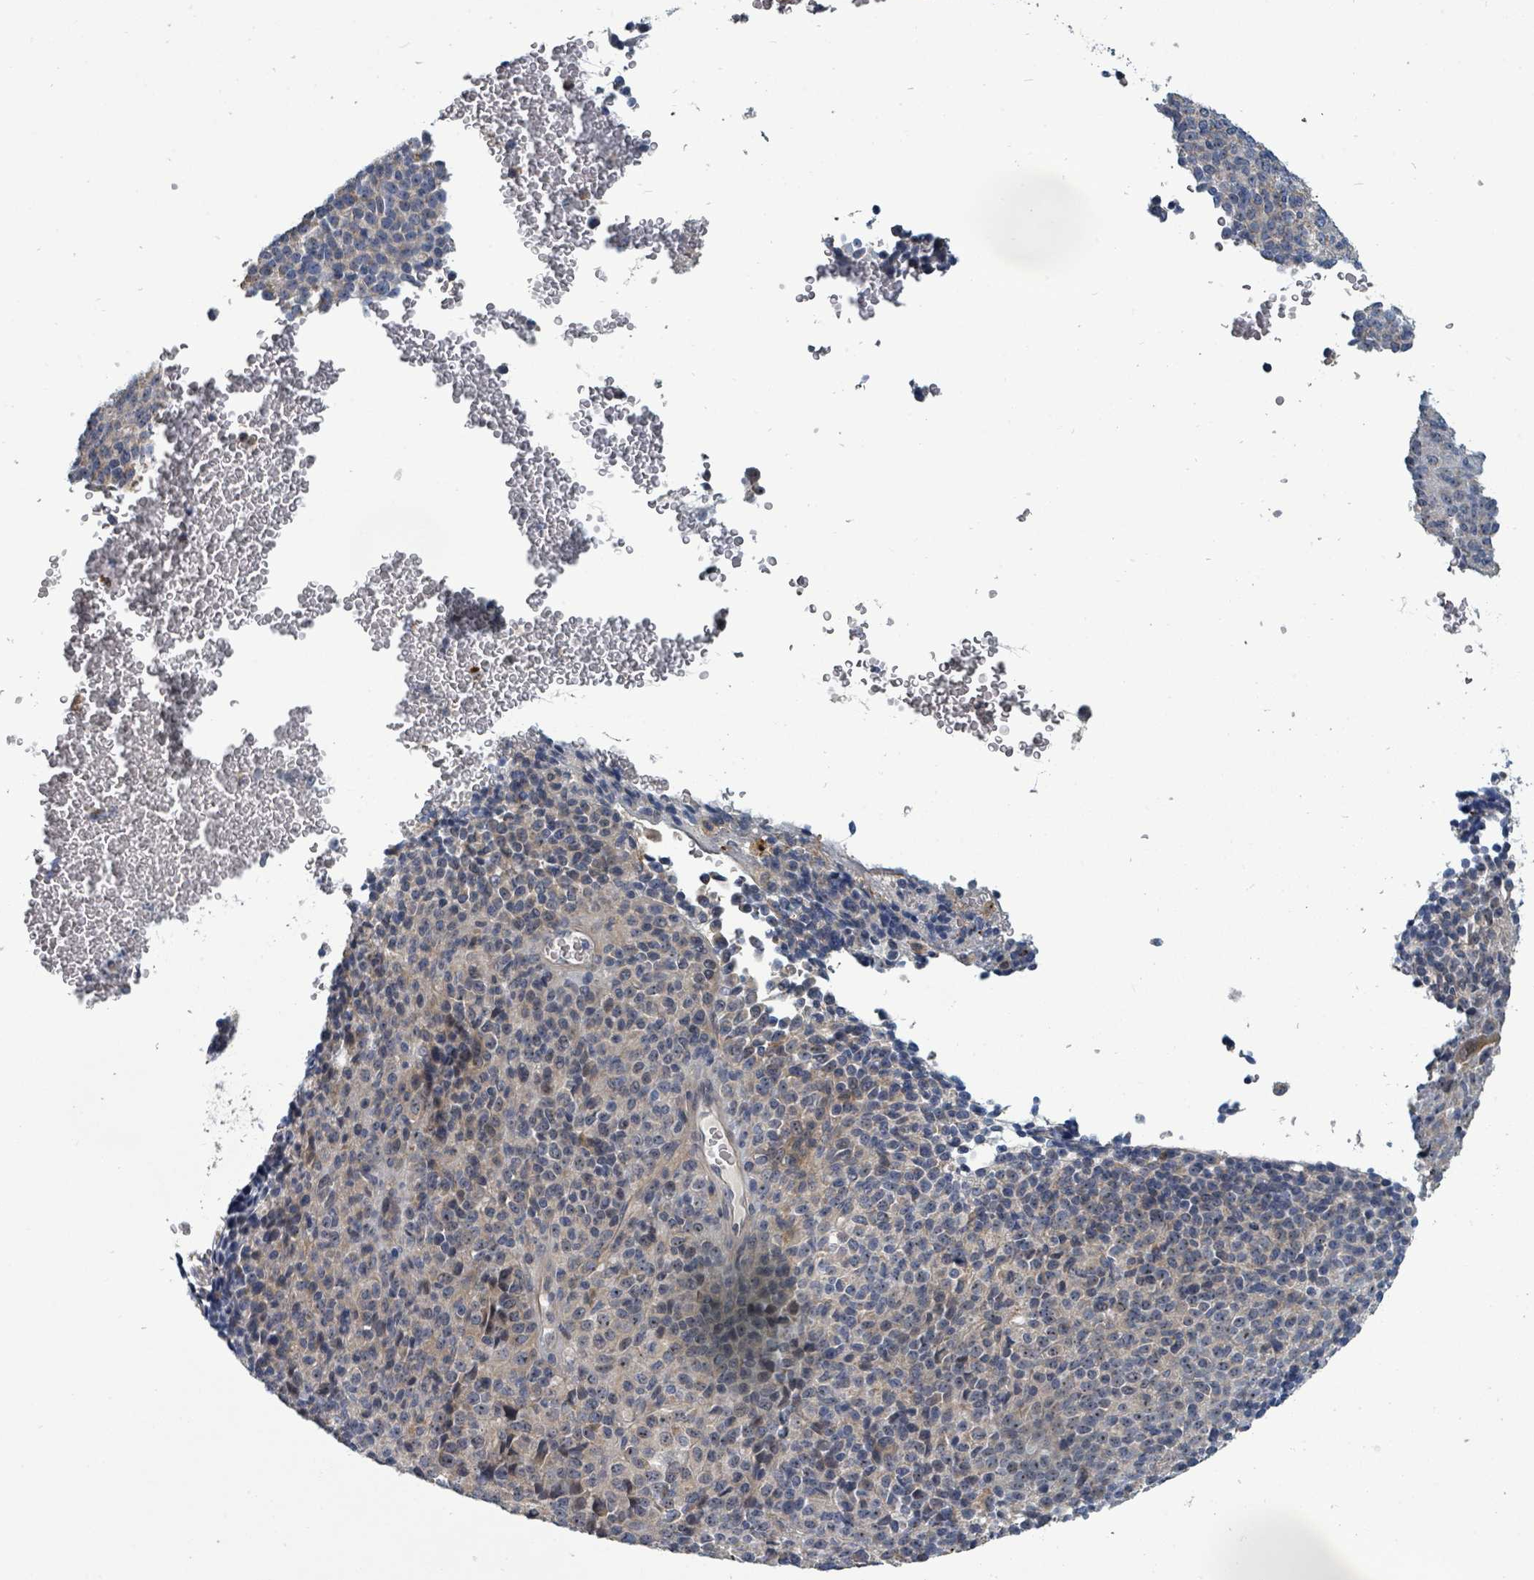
{"staining": {"intensity": "moderate", "quantity": "25%-75%", "location": "nuclear"}, "tissue": "melanoma", "cell_type": "Tumor cells", "image_type": "cancer", "snomed": [{"axis": "morphology", "description": "Malignant melanoma, Metastatic site"}, {"axis": "topography", "description": "Brain"}], "caption": "Brown immunohistochemical staining in human malignant melanoma (metastatic site) reveals moderate nuclear positivity in about 25%-75% of tumor cells.", "gene": "TRDMT1", "patient": {"sex": "female", "age": 56}}